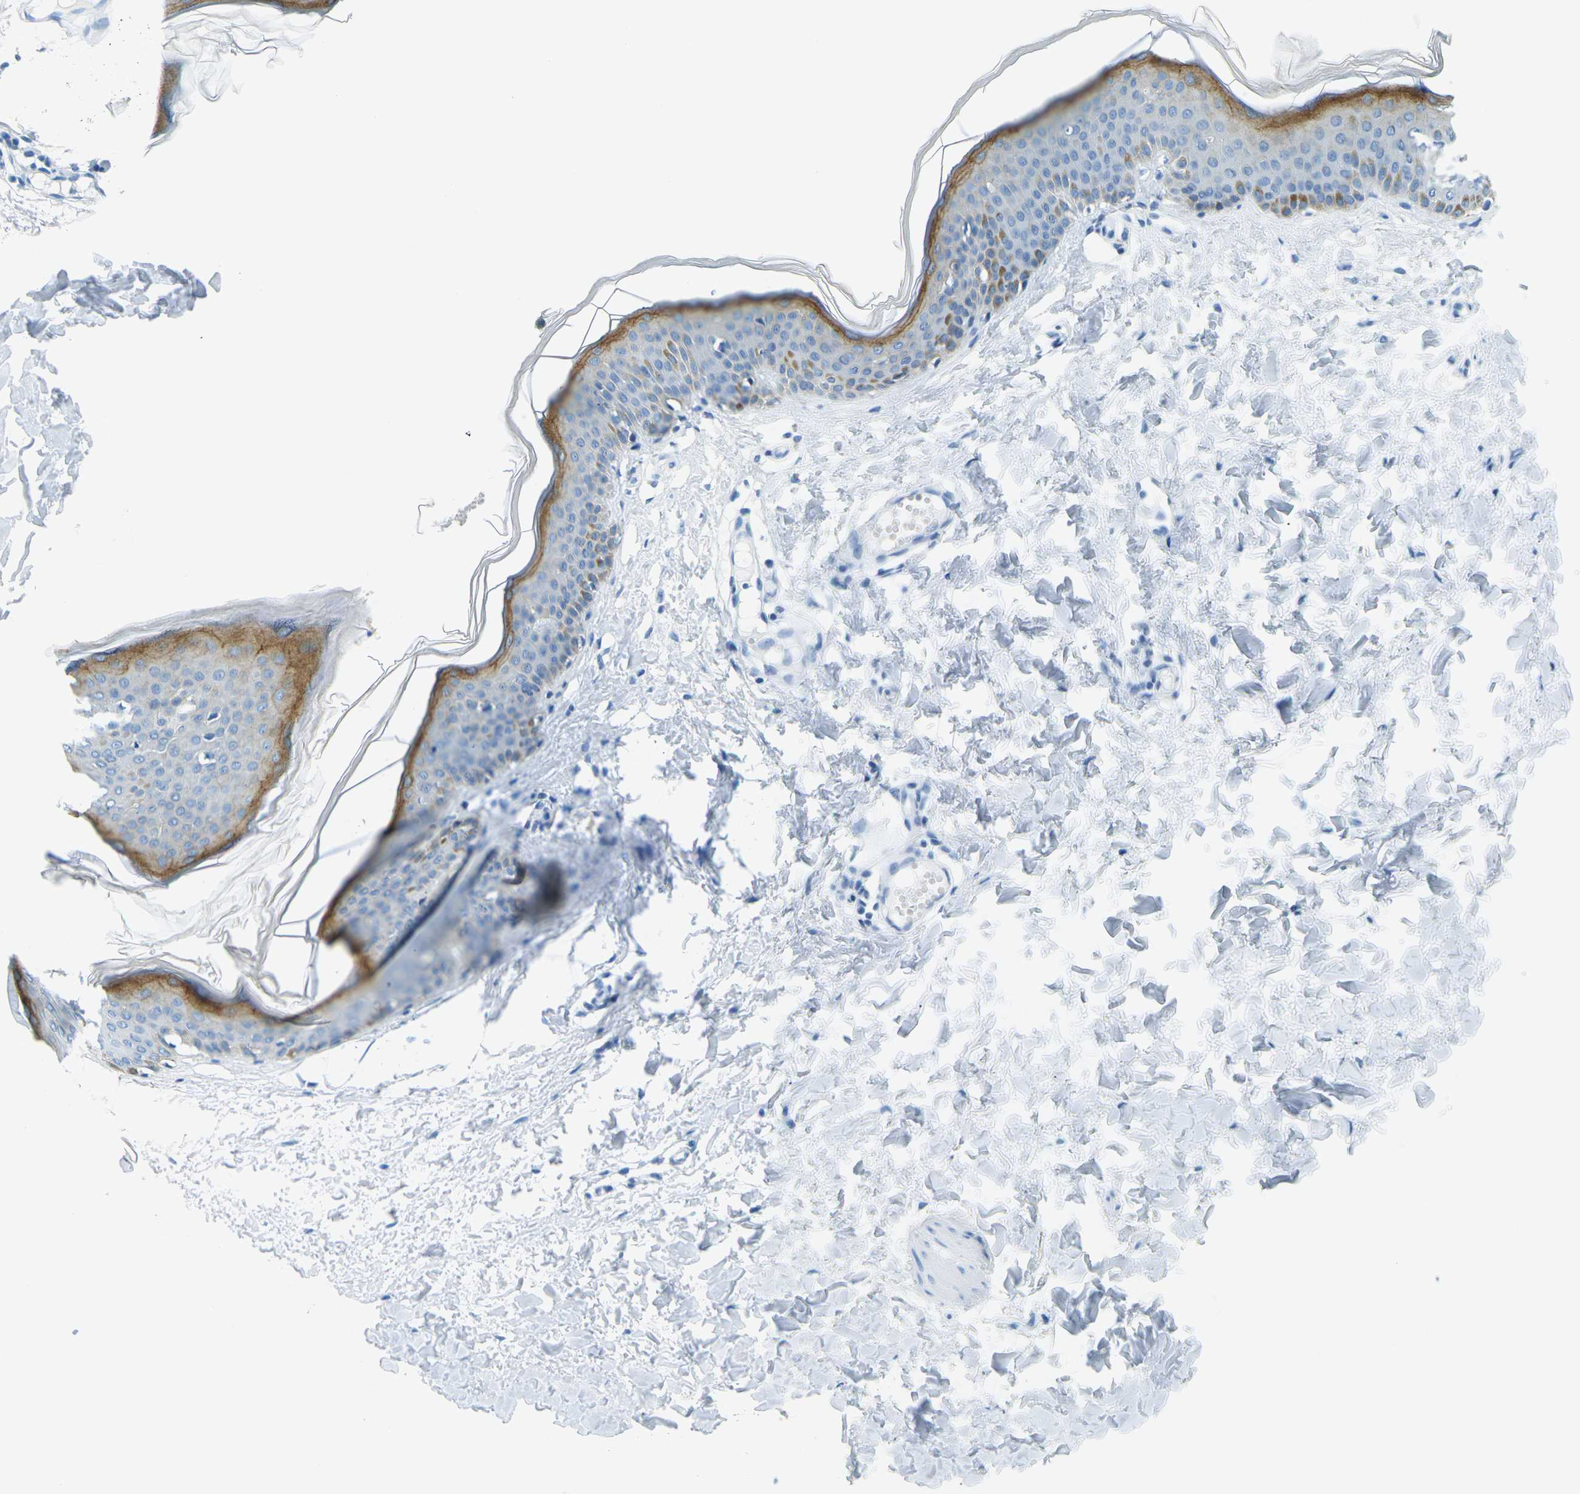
{"staining": {"intensity": "negative", "quantity": "none", "location": "none"}, "tissue": "skin", "cell_type": "Fibroblasts", "image_type": "normal", "snomed": [{"axis": "morphology", "description": "Normal tissue, NOS"}, {"axis": "topography", "description": "Skin"}], "caption": "Immunohistochemistry image of benign skin: skin stained with DAB (3,3'-diaminobenzidine) shows no significant protein staining in fibroblasts.", "gene": "OCLN", "patient": {"sex": "female", "age": 17}}